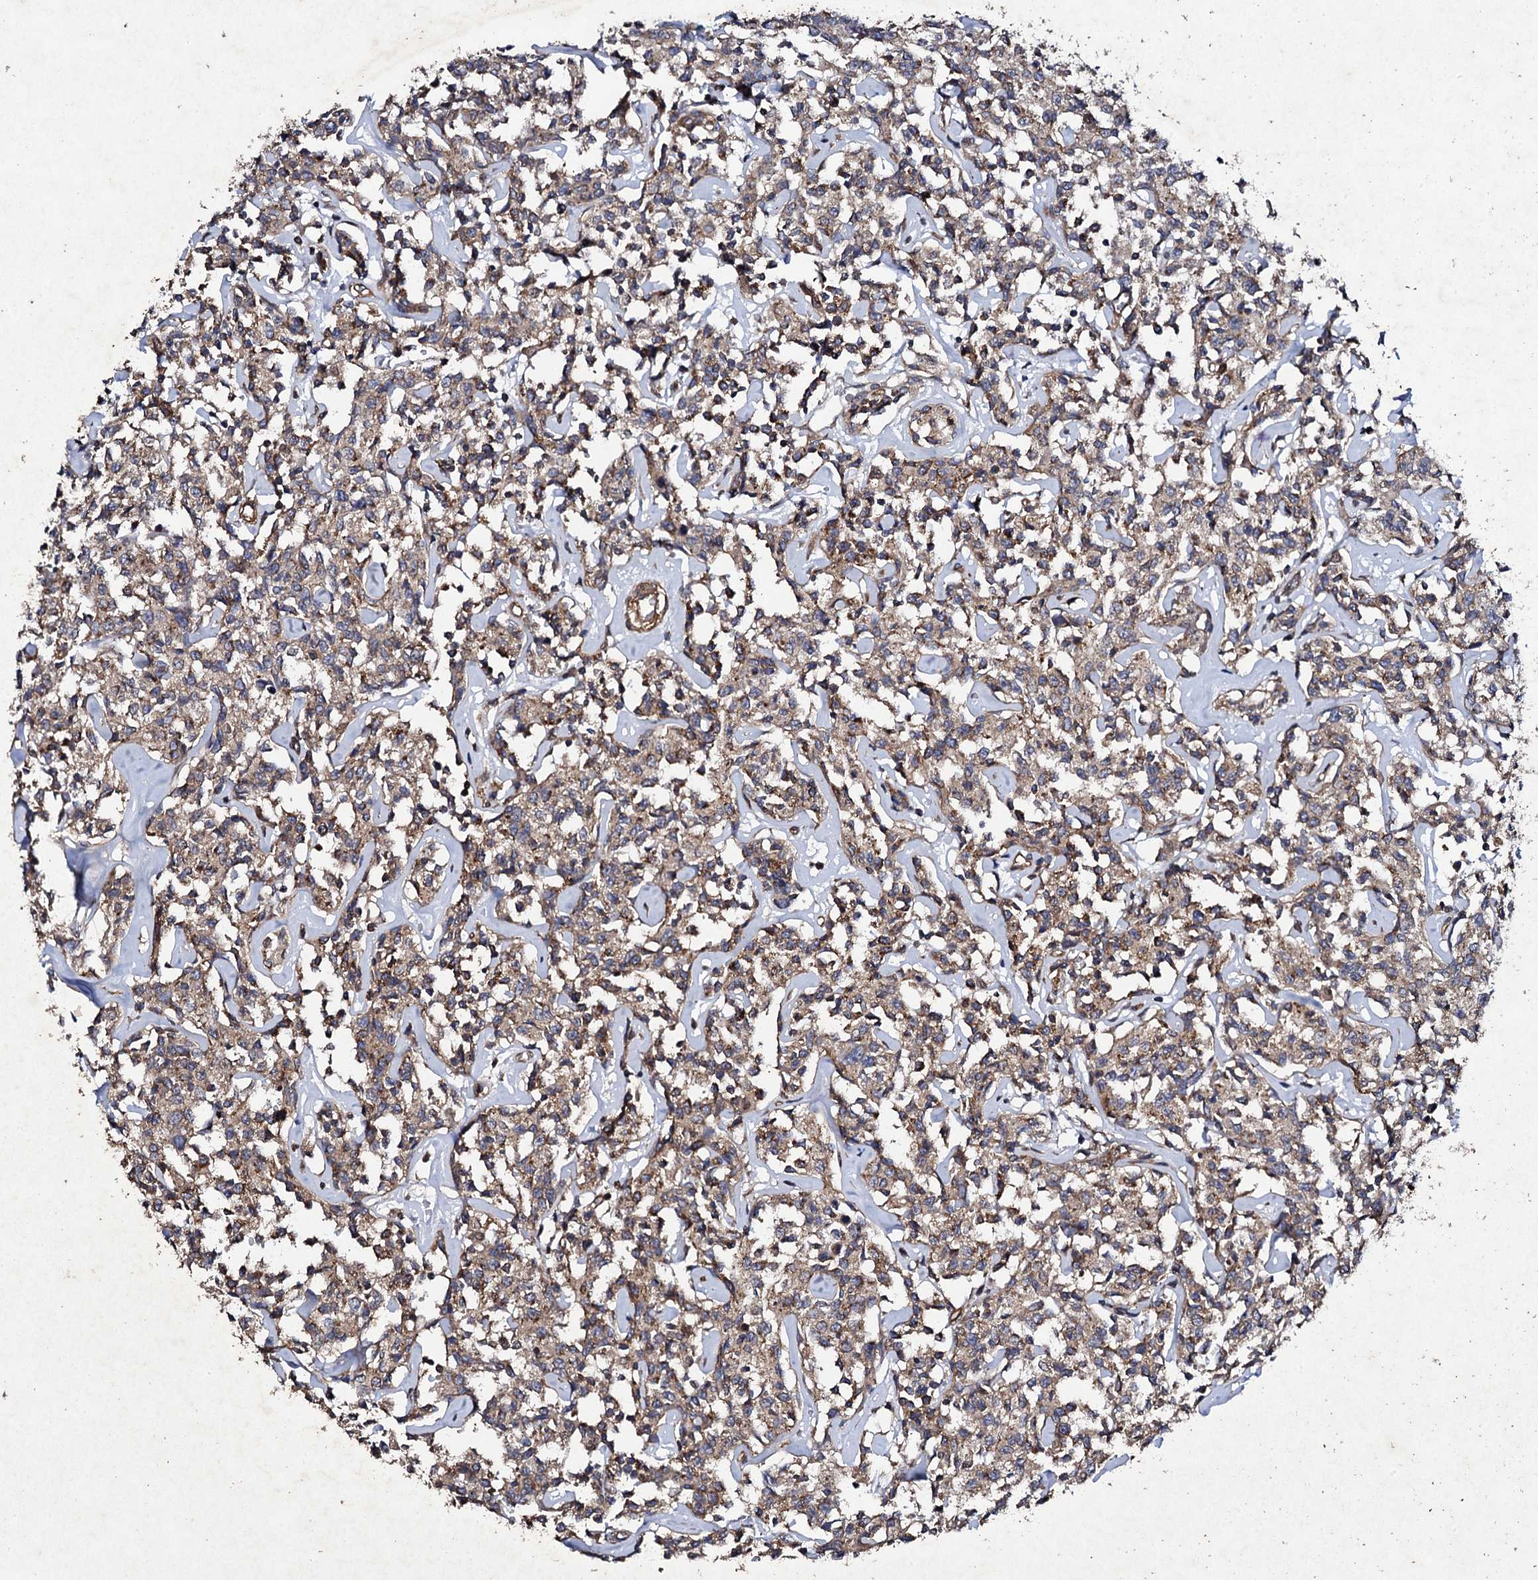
{"staining": {"intensity": "weak", "quantity": ">75%", "location": "cytoplasmic/membranous"}, "tissue": "lymphoma", "cell_type": "Tumor cells", "image_type": "cancer", "snomed": [{"axis": "morphology", "description": "Malignant lymphoma, non-Hodgkin's type, Low grade"}, {"axis": "topography", "description": "Small intestine"}], "caption": "Human lymphoma stained for a protein (brown) reveals weak cytoplasmic/membranous positive expression in about >75% of tumor cells.", "gene": "MOCOS", "patient": {"sex": "female", "age": 59}}